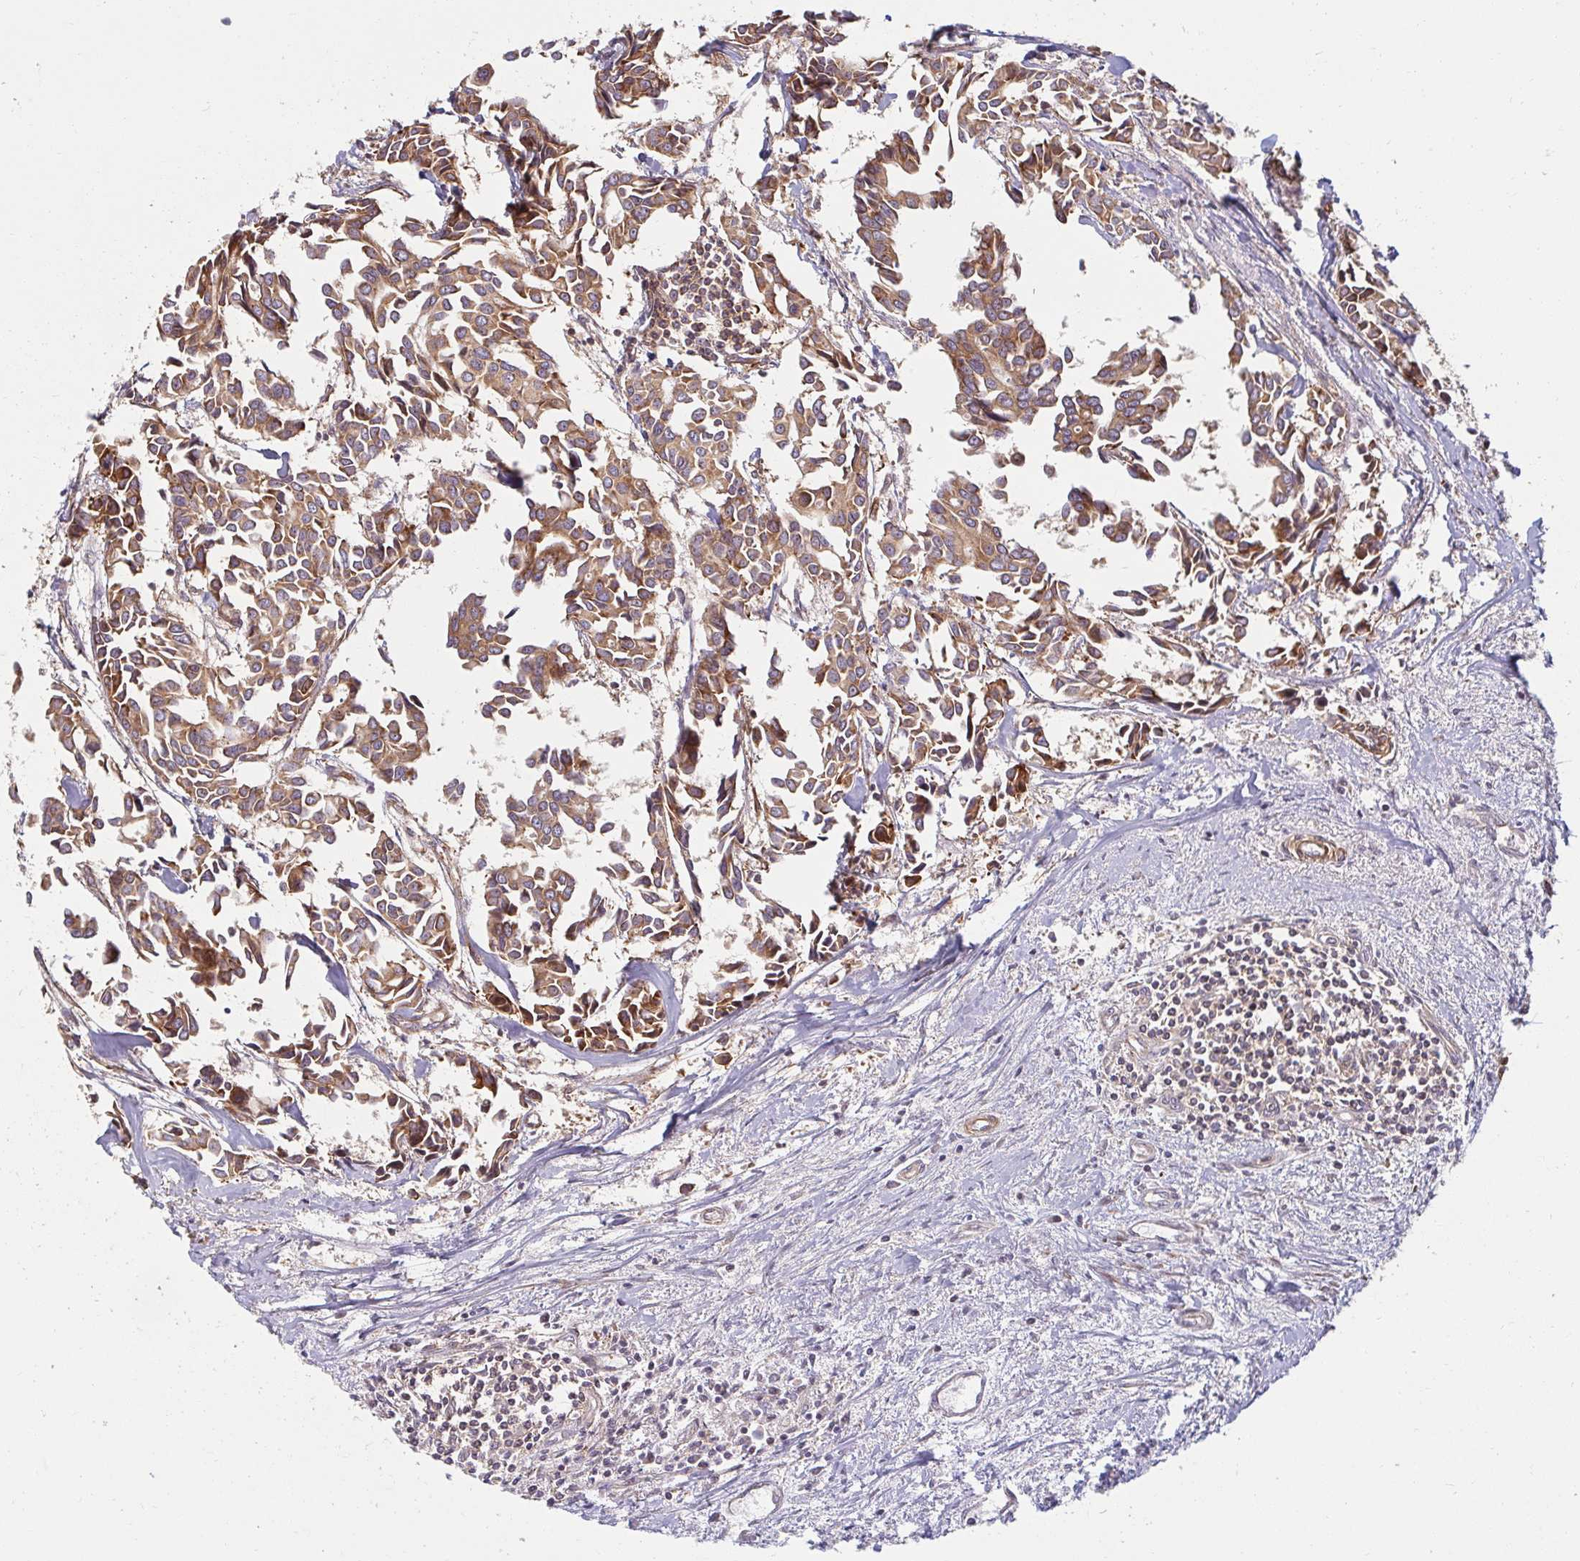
{"staining": {"intensity": "moderate", "quantity": ">75%", "location": "cytoplasmic/membranous"}, "tissue": "breast cancer", "cell_type": "Tumor cells", "image_type": "cancer", "snomed": [{"axis": "morphology", "description": "Duct carcinoma"}, {"axis": "topography", "description": "Breast"}], "caption": "Protein staining of breast cancer (infiltrating ductal carcinoma) tissue displays moderate cytoplasmic/membranous staining in about >75% of tumor cells.", "gene": "BTF3", "patient": {"sex": "female", "age": 54}}